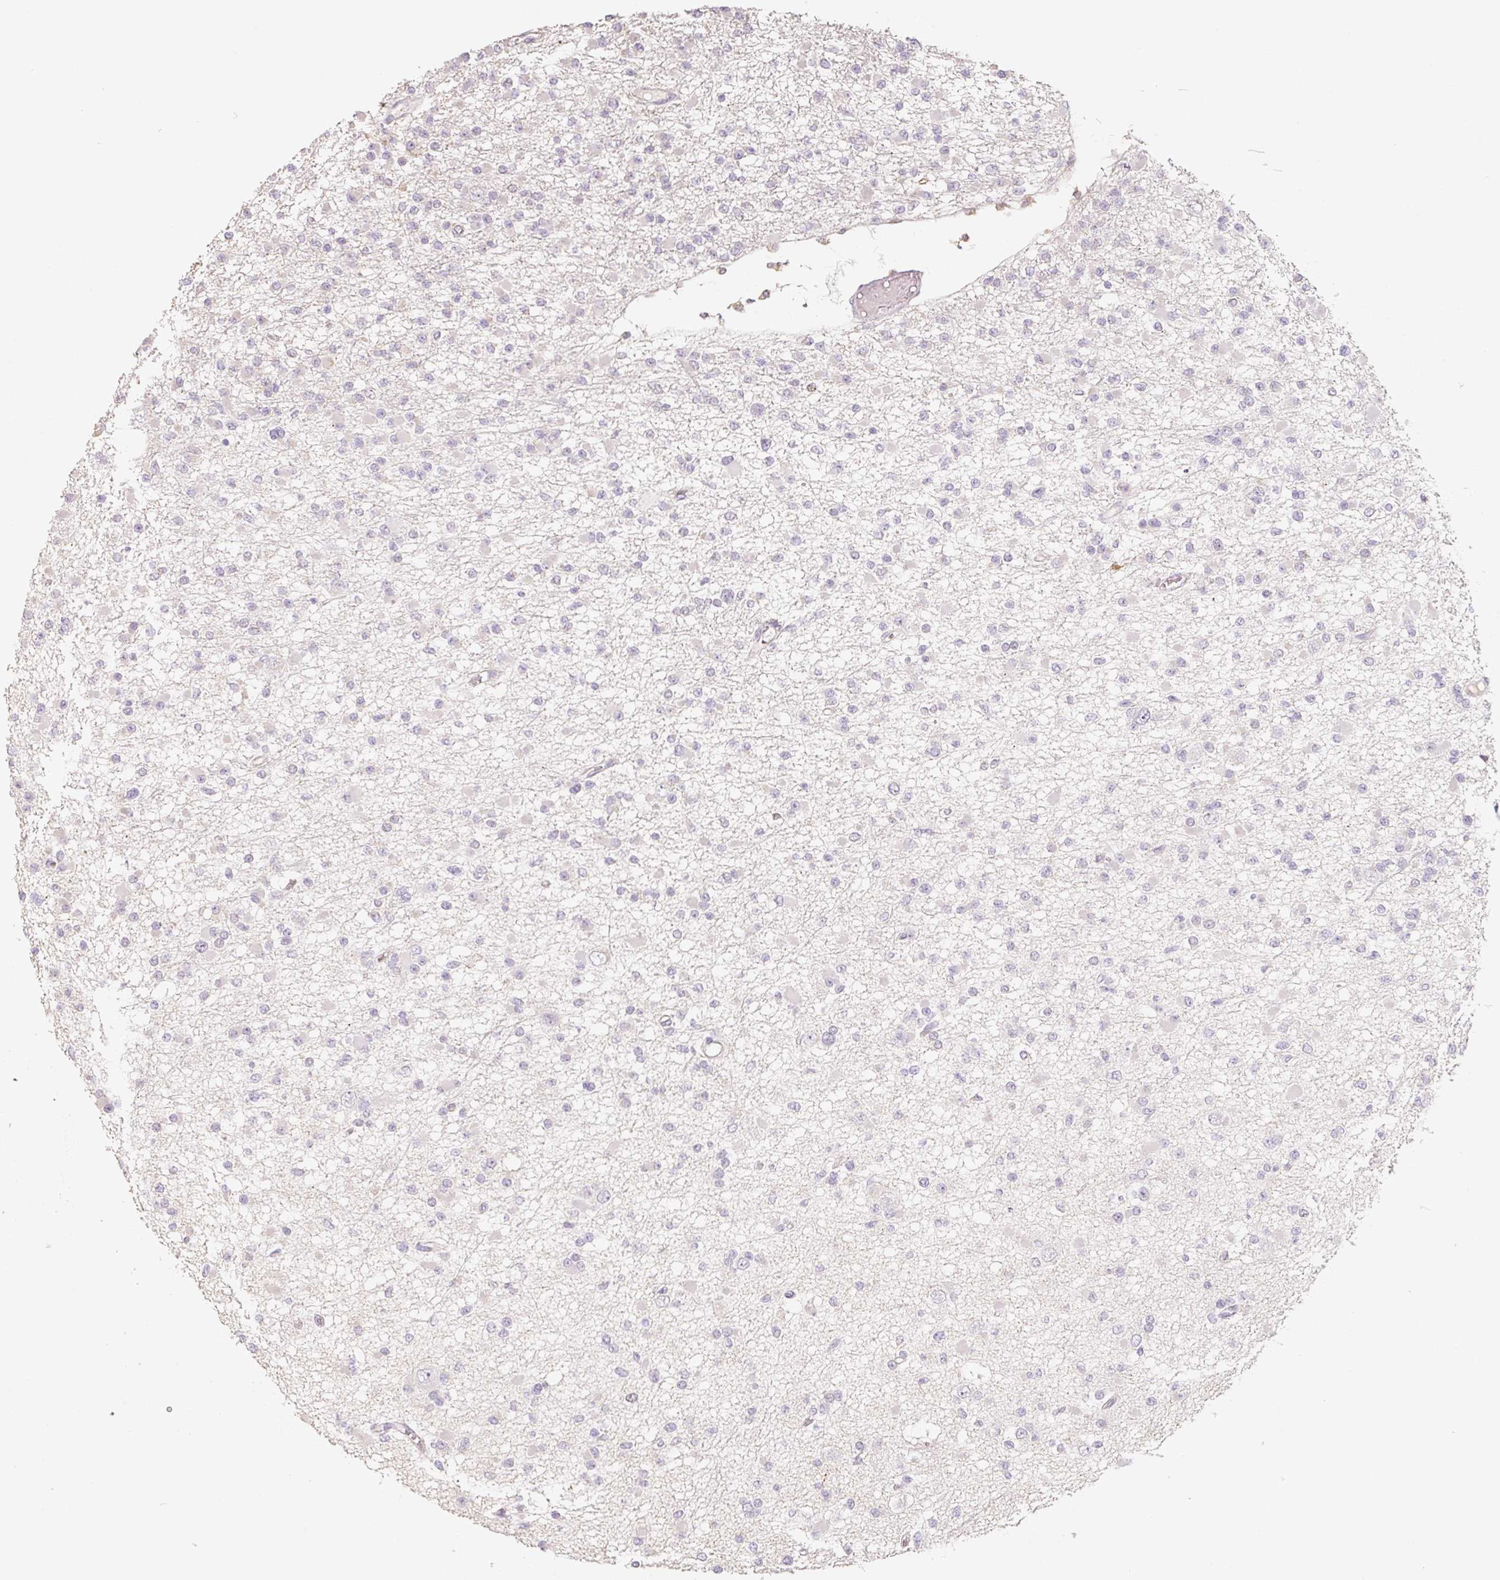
{"staining": {"intensity": "negative", "quantity": "none", "location": "none"}, "tissue": "glioma", "cell_type": "Tumor cells", "image_type": "cancer", "snomed": [{"axis": "morphology", "description": "Glioma, malignant, Low grade"}, {"axis": "topography", "description": "Brain"}], "caption": "Malignant low-grade glioma was stained to show a protein in brown. There is no significant expression in tumor cells. Nuclei are stained in blue.", "gene": "MIA2", "patient": {"sex": "female", "age": 22}}